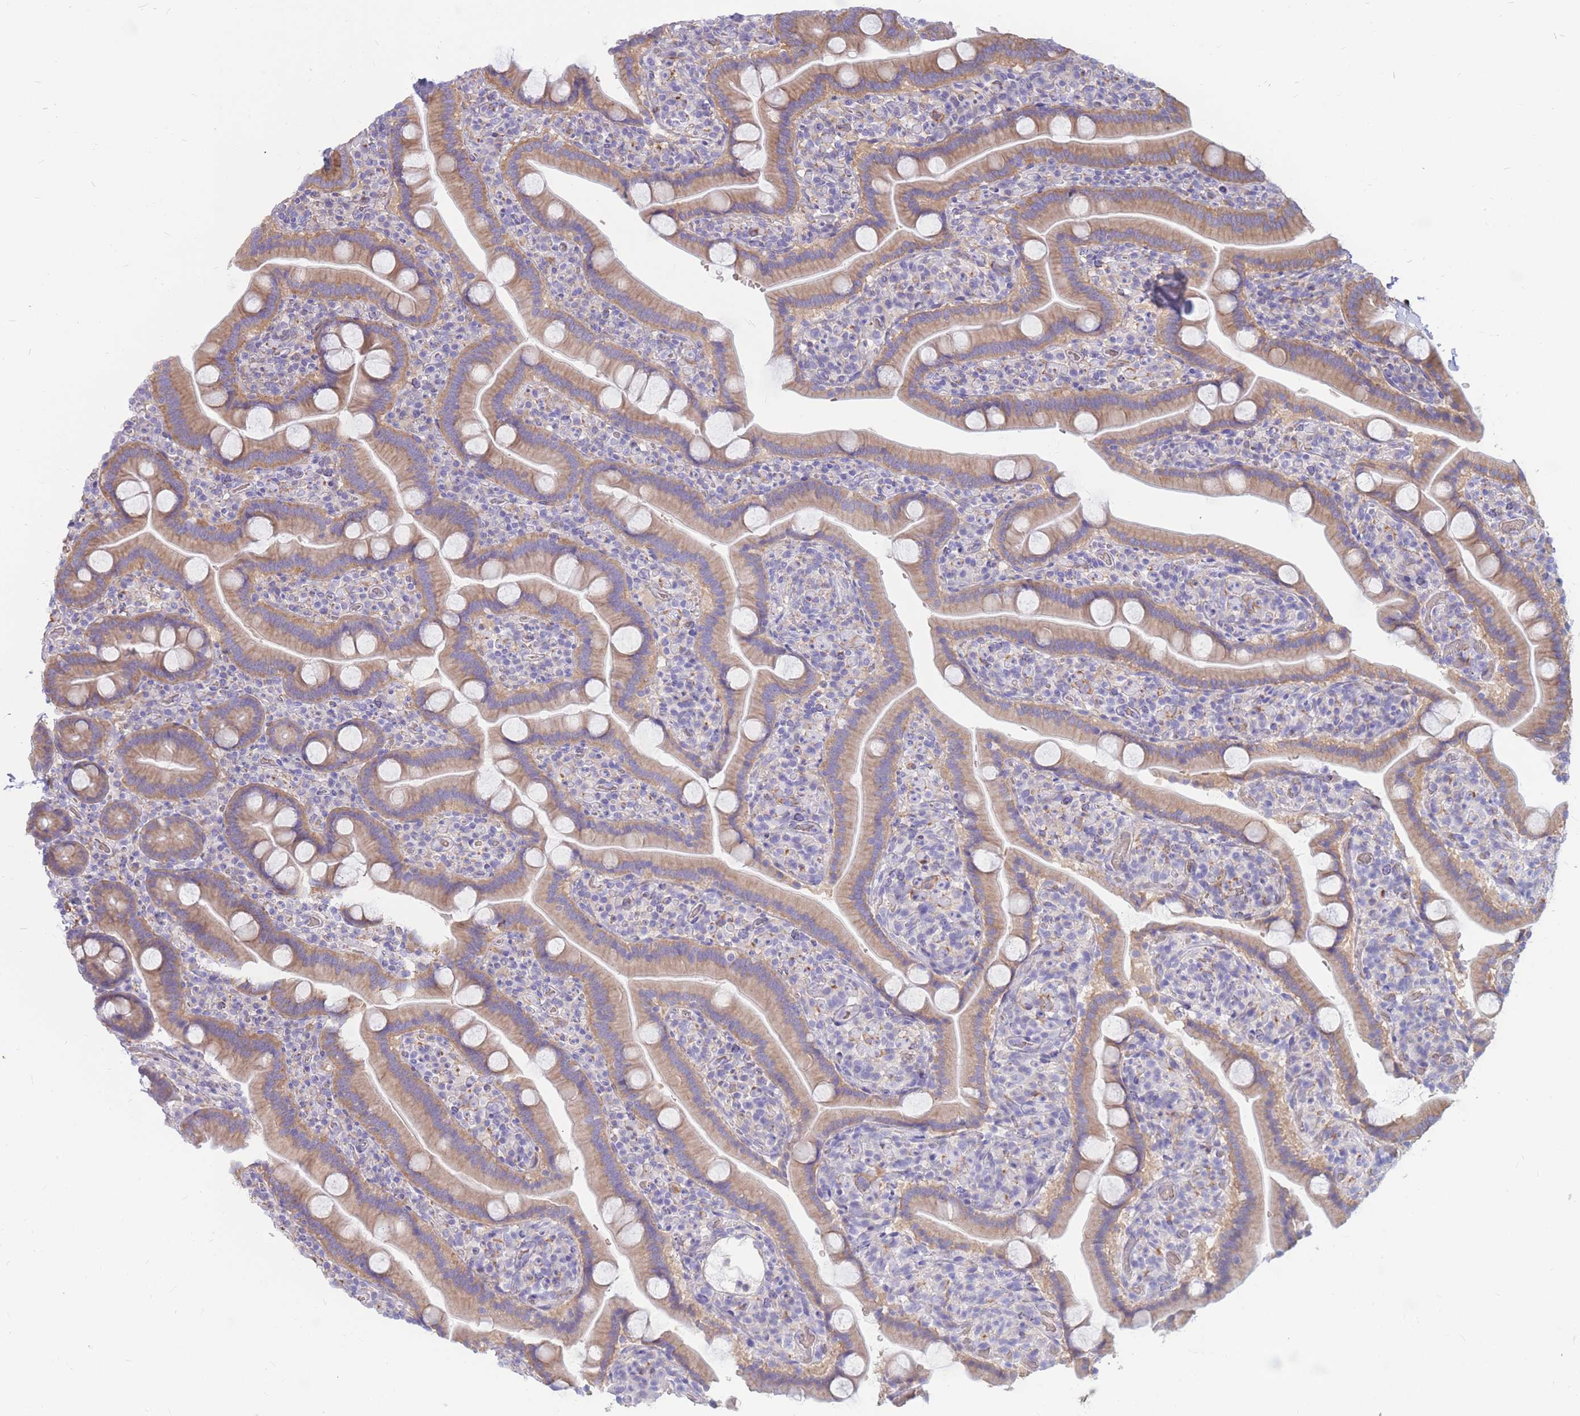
{"staining": {"intensity": "moderate", "quantity": ">75%", "location": "cytoplasmic/membranous"}, "tissue": "duodenum", "cell_type": "Glandular cells", "image_type": "normal", "snomed": [{"axis": "morphology", "description": "Normal tissue, NOS"}, {"axis": "topography", "description": "Duodenum"}], "caption": "Protein expression analysis of normal human duodenum reveals moderate cytoplasmic/membranous staining in approximately >75% of glandular cells.", "gene": "ADD2", "patient": {"sex": "male", "age": 55}}